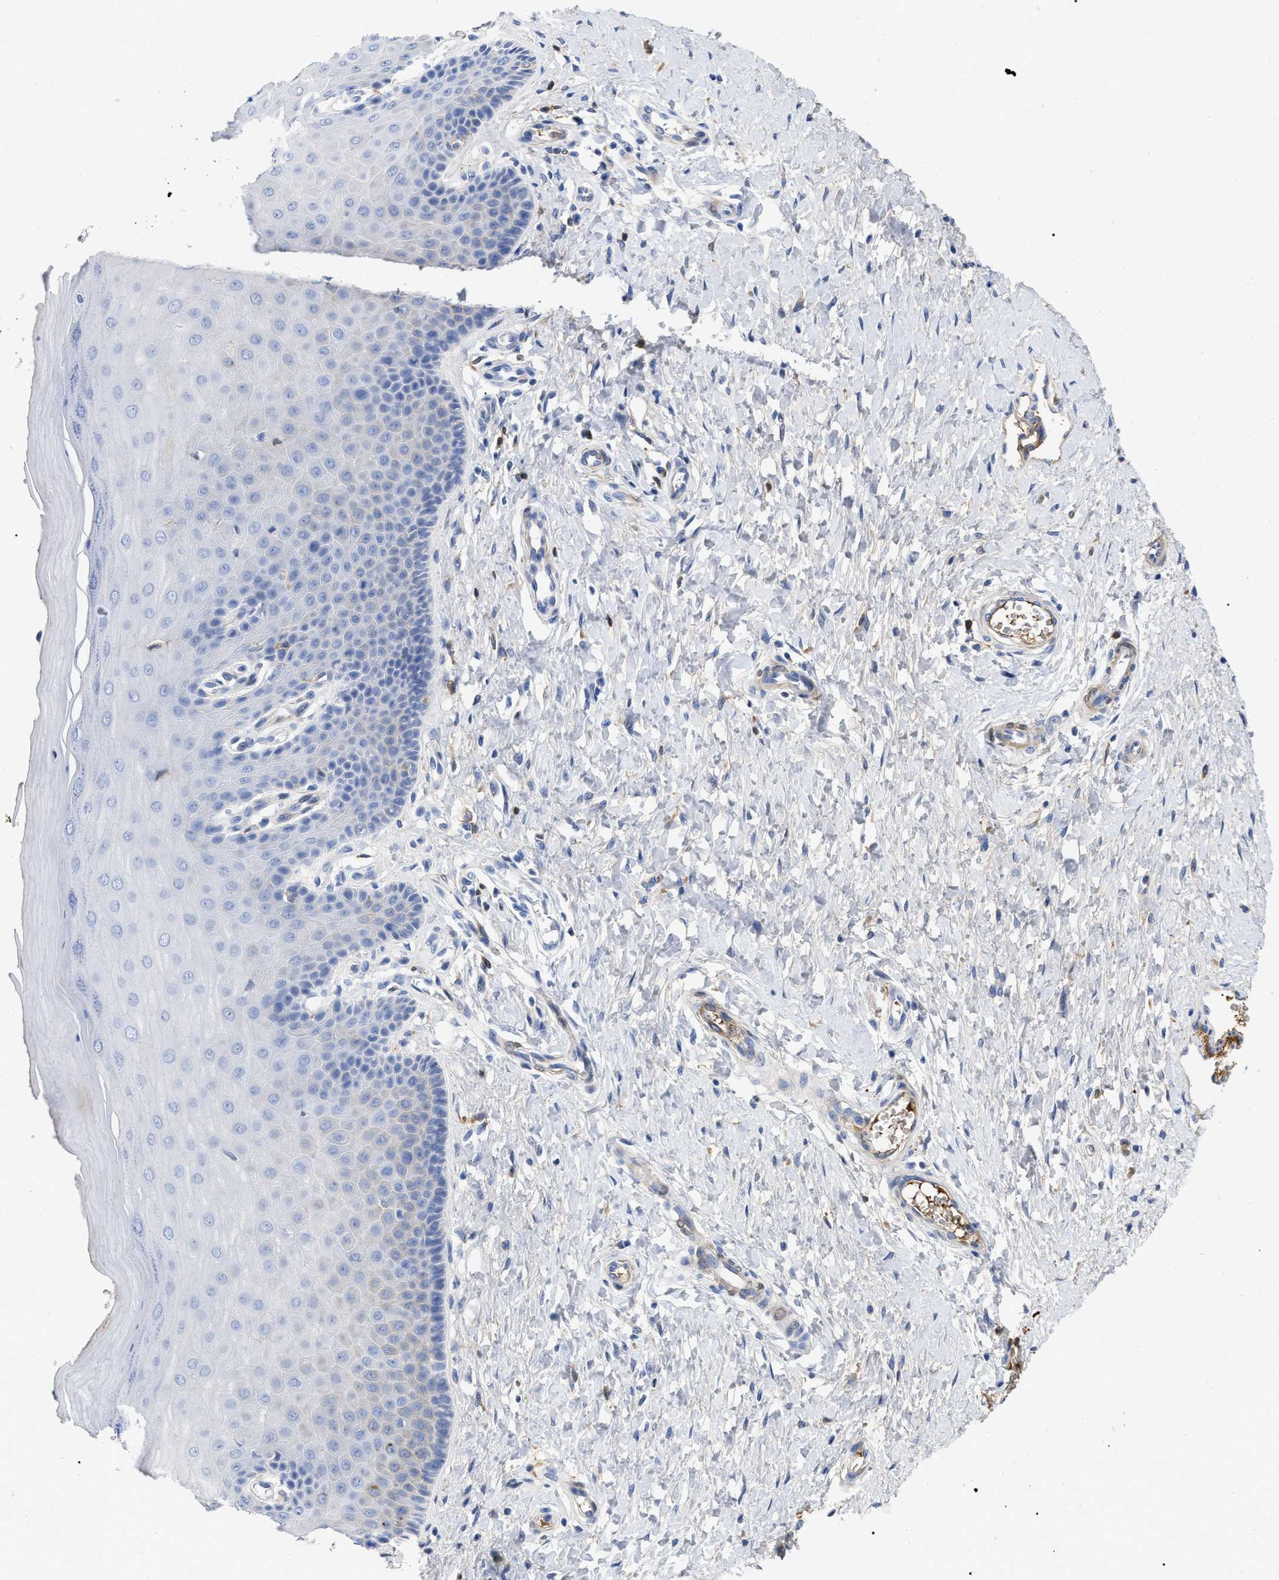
{"staining": {"intensity": "moderate", "quantity": "25%-75%", "location": "cytoplasmic/membranous"}, "tissue": "cervix", "cell_type": "Glandular cells", "image_type": "normal", "snomed": [{"axis": "morphology", "description": "Normal tissue, NOS"}, {"axis": "topography", "description": "Cervix"}], "caption": "Cervix stained with immunohistochemistry (IHC) demonstrates moderate cytoplasmic/membranous staining in about 25%-75% of glandular cells. Using DAB (brown) and hematoxylin (blue) stains, captured at high magnification using brightfield microscopy.", "gene": "IGHV5", "patient": {"sex": "female", "age": 55}}